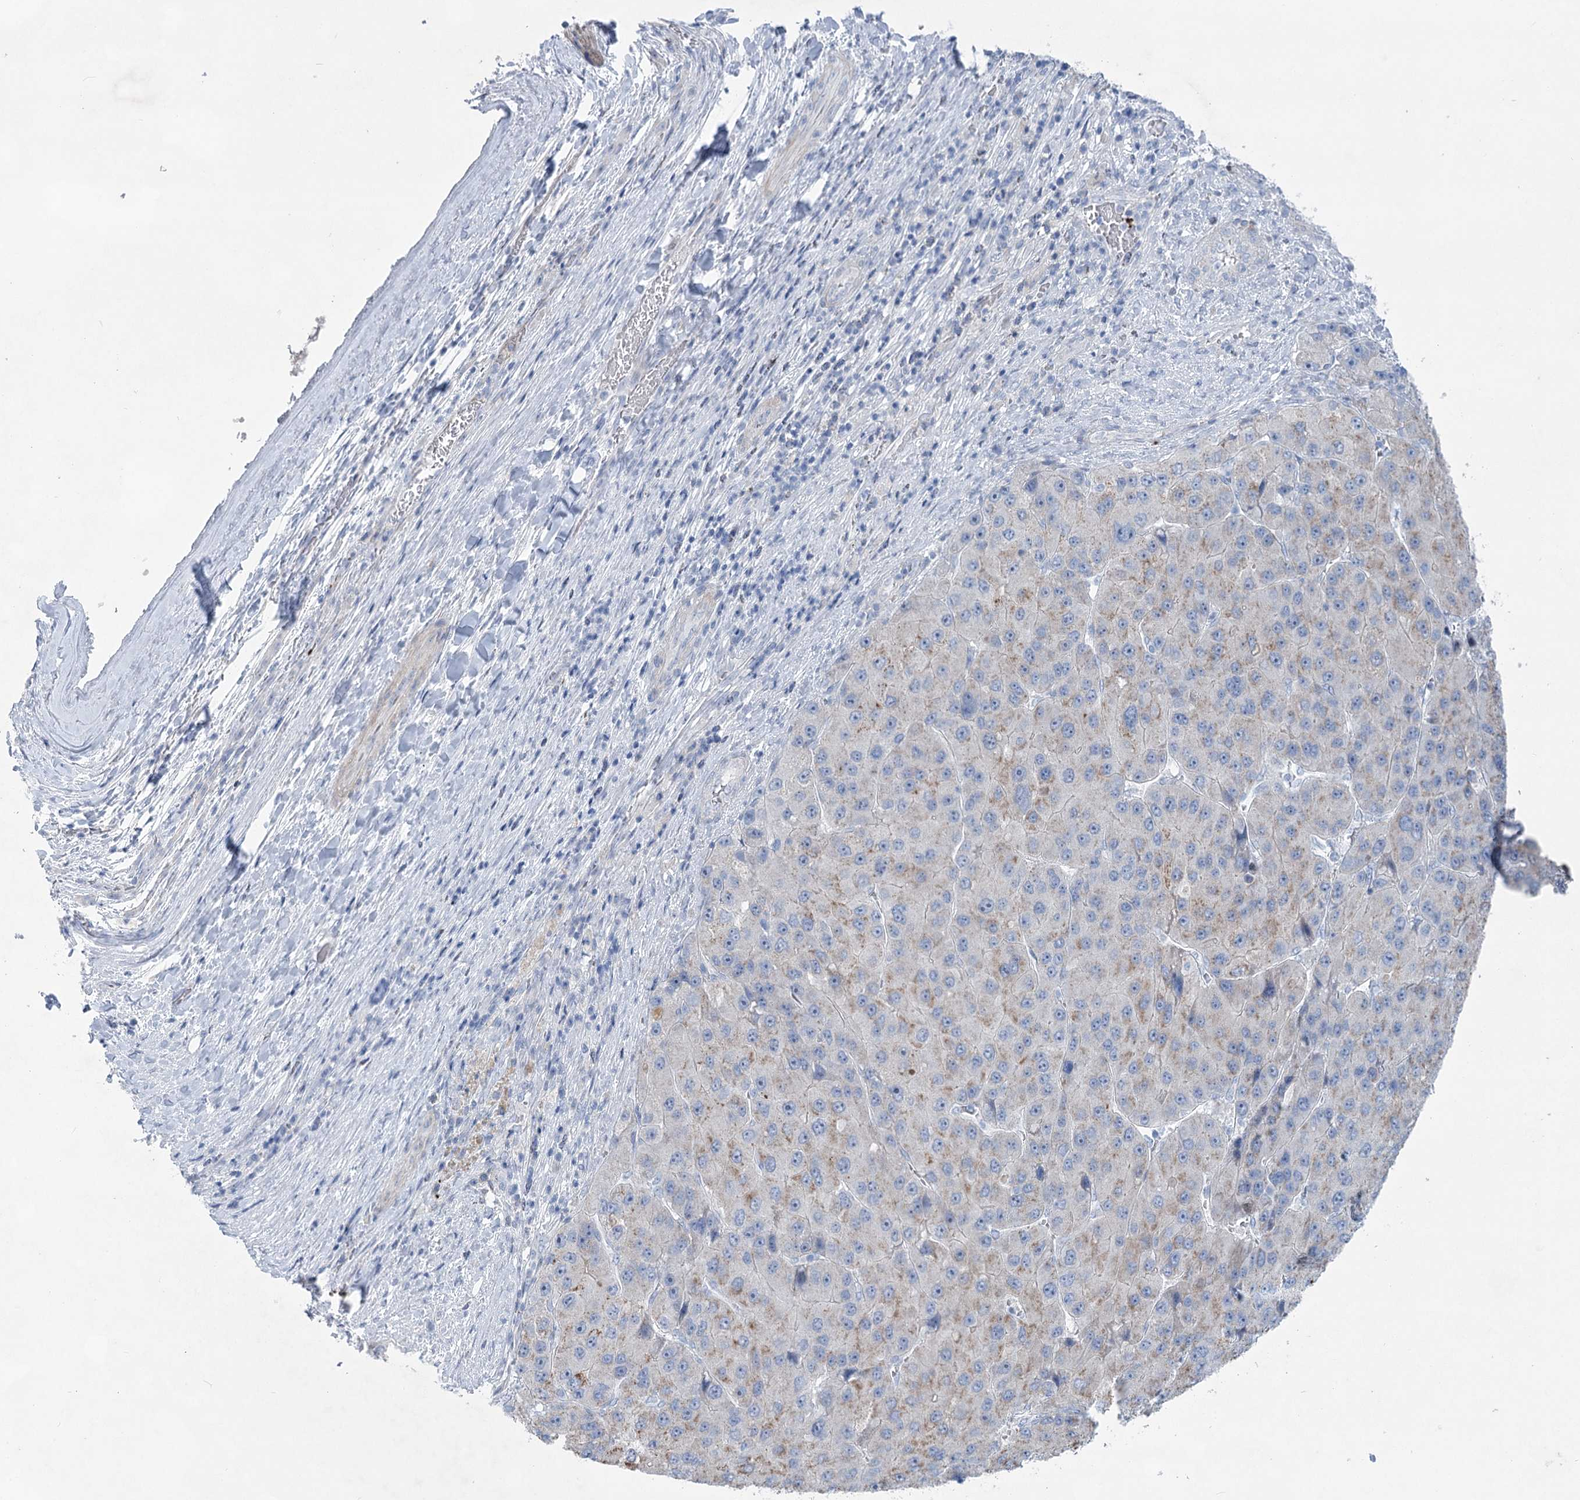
{"staining": {"intensity": "moderate", "quantity": "<25%", "location": "cytoplasmic/membranous"}, "tissue": "liver cancer", "cell_type": "Tumor cells", "image_type": "cancer", "snomed": [{"axis": "morphology", "description": "Carcinoma, Hepatocellular, NOS"}, {"axis": "topography", "description": "Liver"}], "caption": "IHC histopathology image of neoplastic tissue: liver cancer (hepatocellular carcinoma) stained using IHC demonstrates low levels of moderate protein expression localized specifically in the cytoplasmic/membranous of tumor cells, appearing as a cytoplasmic/membranous brown color.", "gene": "WDR74", "patient": {"sex": "female", "age": 73}}